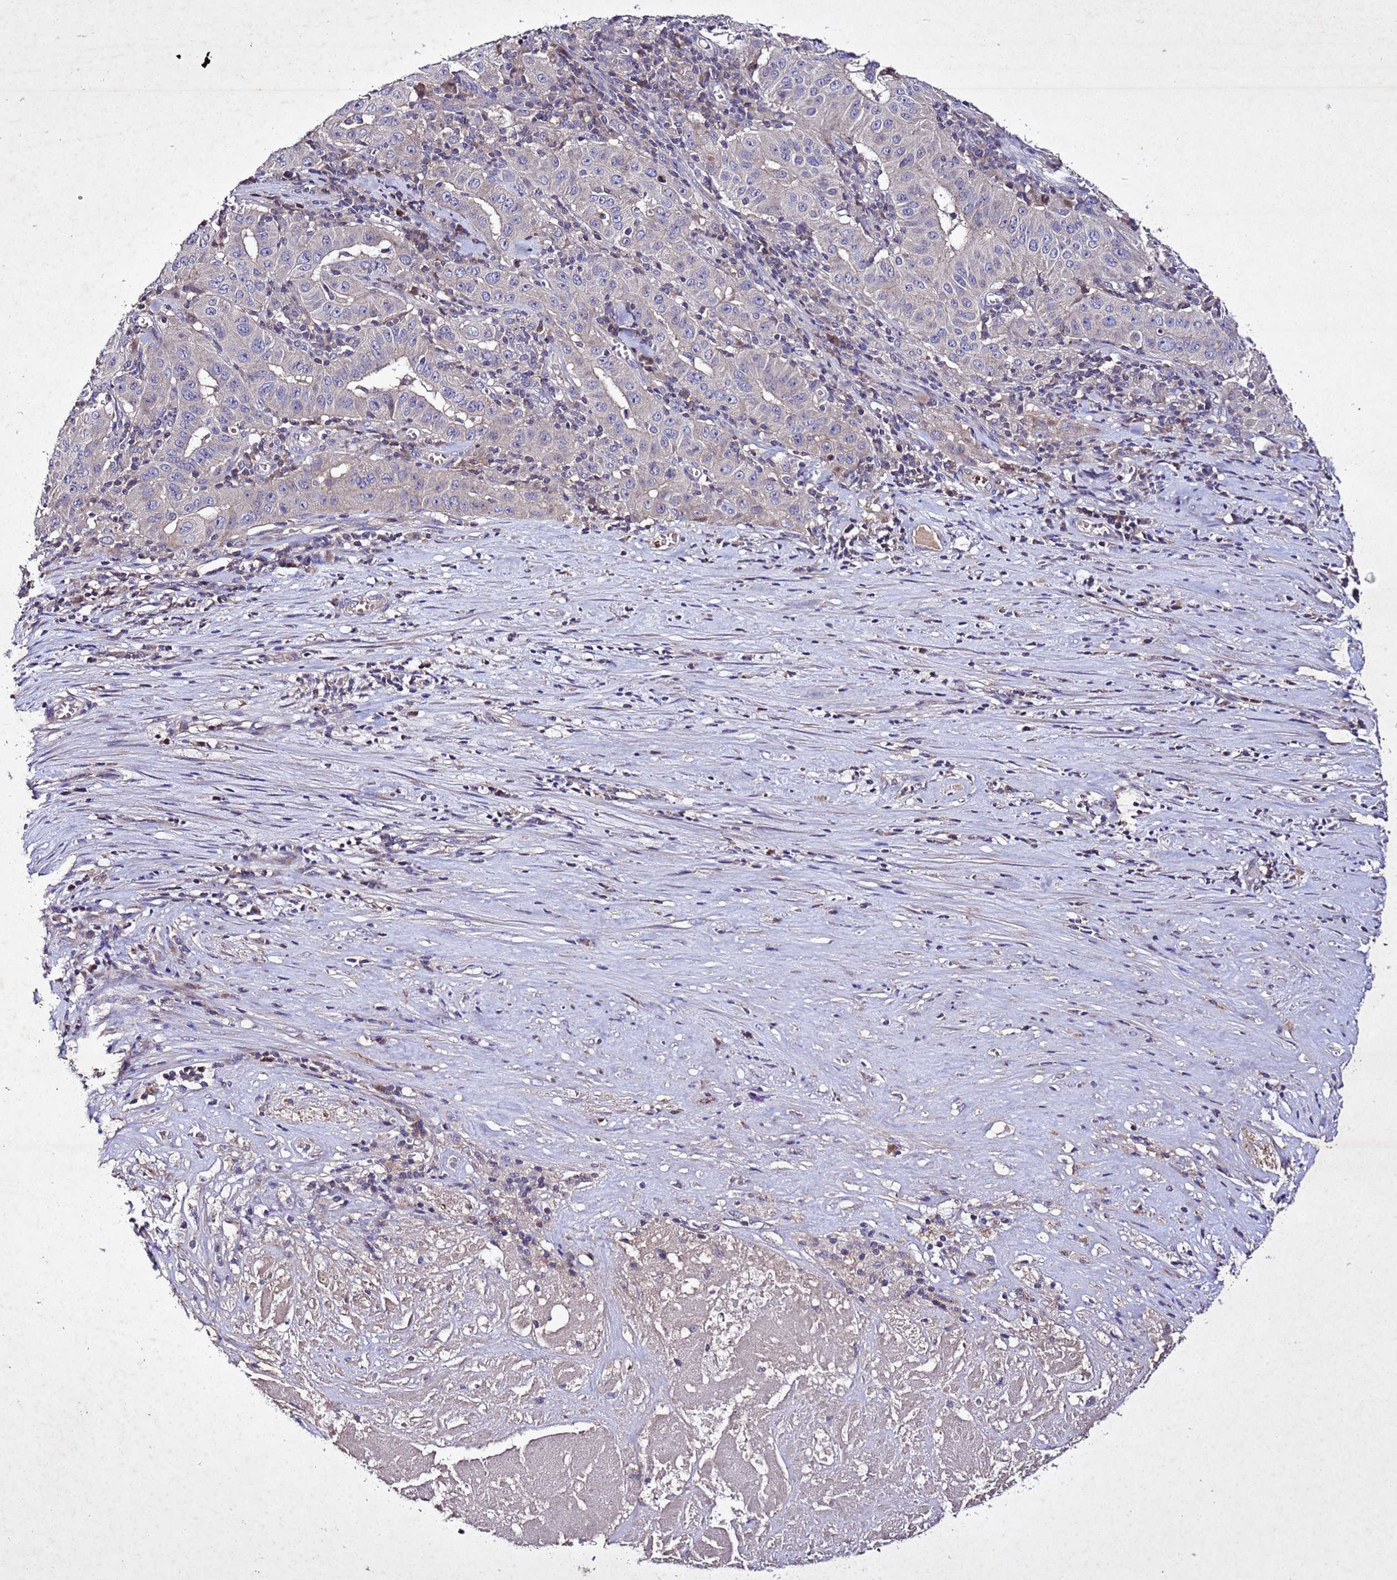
{"staining": {"intensity": "negative", "quantity": "none", "location": "none"}, "tissue": "pancreatic cancer", "cell_type": "Tumor cells", "image_type": "cancer", "snomed": [{"axis": "morphology", "description": "Adenocarcinoma, NOS"}, {"axis": "topography", "description": "Pancreas"}], "caption": "DAB (3,3'-diaminobenzidine) immunohistochemical staining of adenocarcinoma (pancreatic) shows no significant staining in tumor cells.", "gene": "SV2B", "patient": {"sex": "male", "age": 63}}